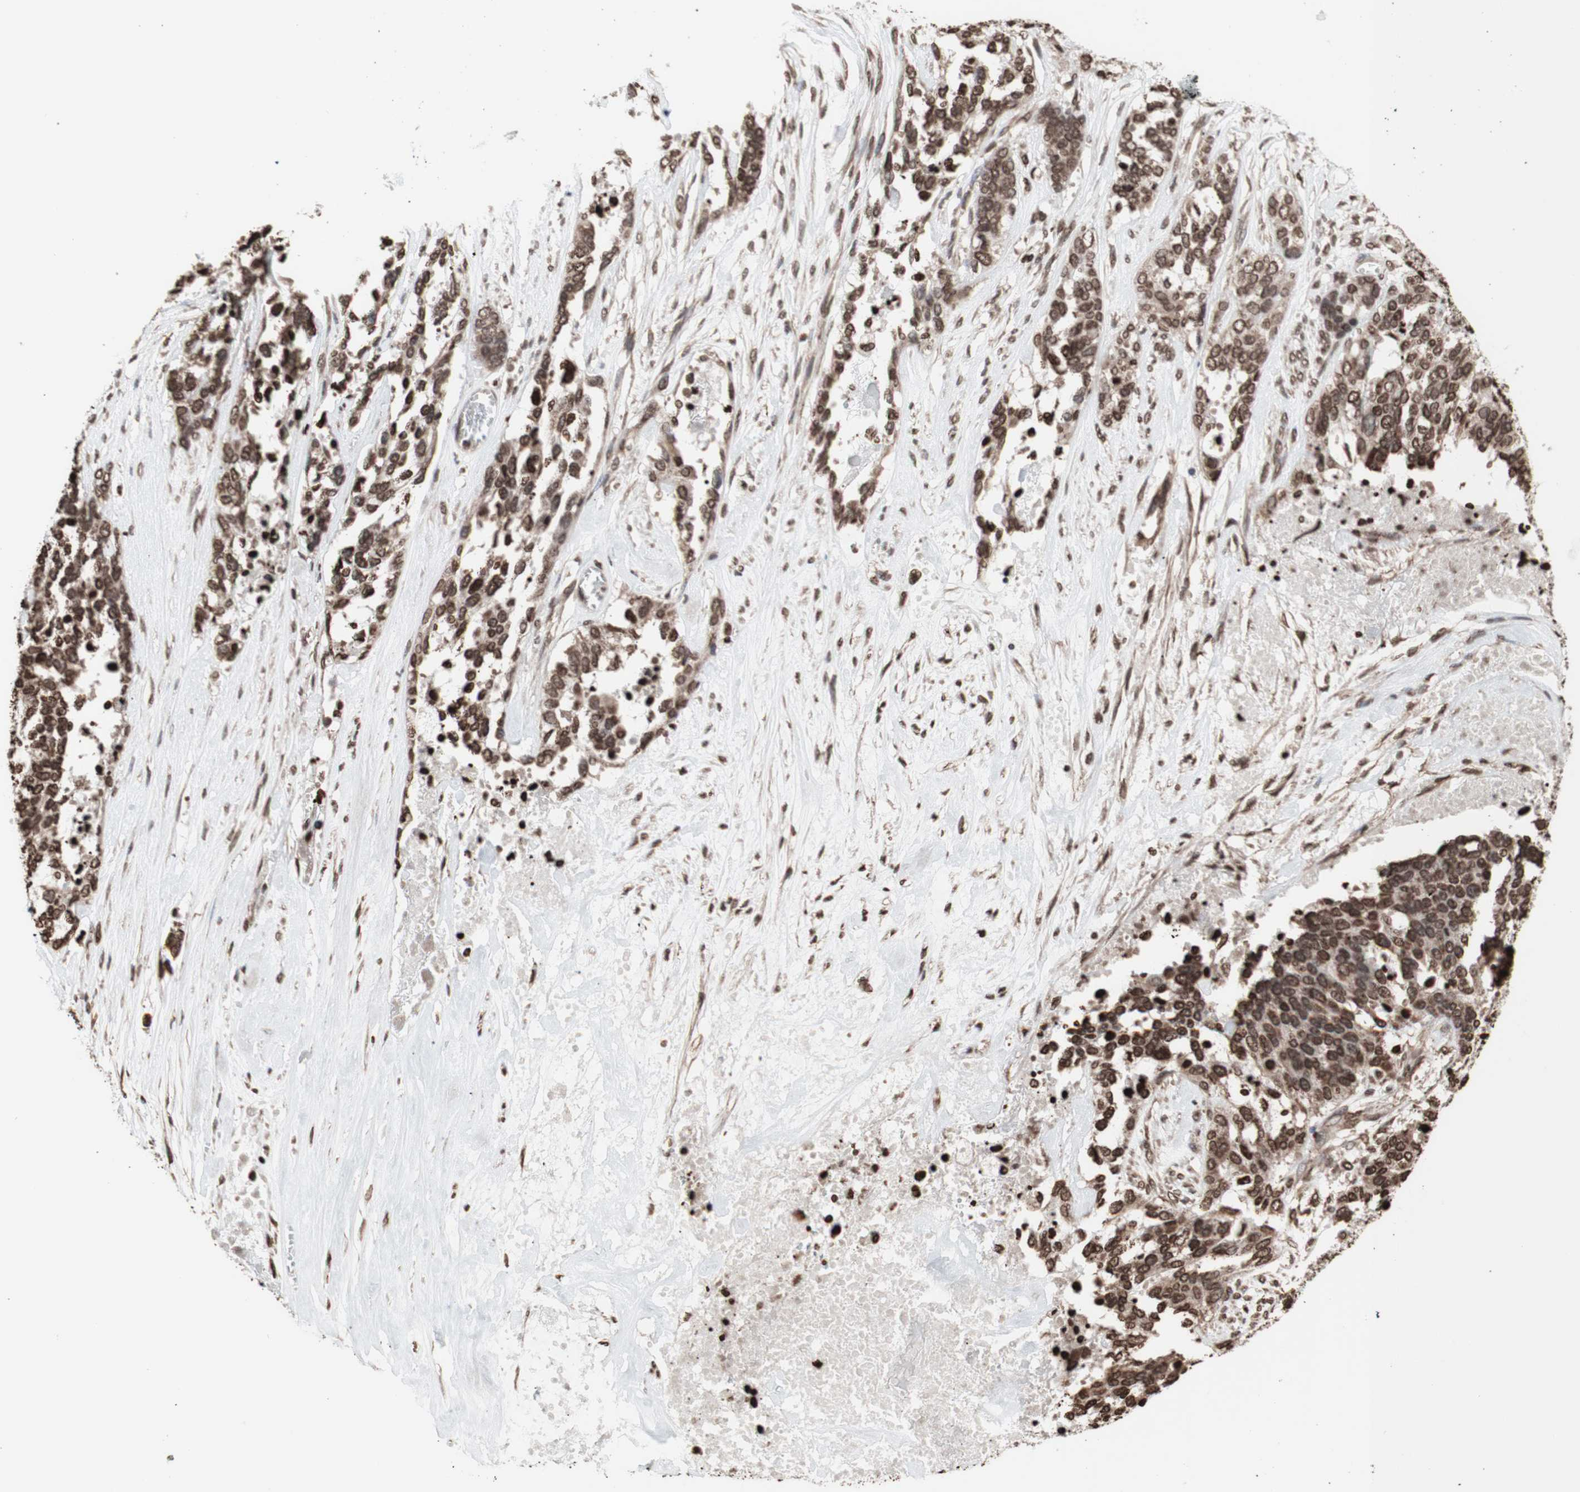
{"staining": {"intensity": "moderate", "quantity": ">75%", "location": "nuclear"}, "tissue": "ovarian cancer", "cell_type": "Tumor cells", "image_type": "cancer", "snomed": [{"axis": "morphology", "description": "Cystadenocarcinoma, serous, NOS"}, {"axis": "topography", "description": "Ovary"}], "caption": "DAB immunohistochemical staining of ovarian cancer reveals moderate nuclear protein positivity in approximately >75% of tumor cells.", "gene": "SNAI2", "patient": {"sex": "female", "age": 44}}